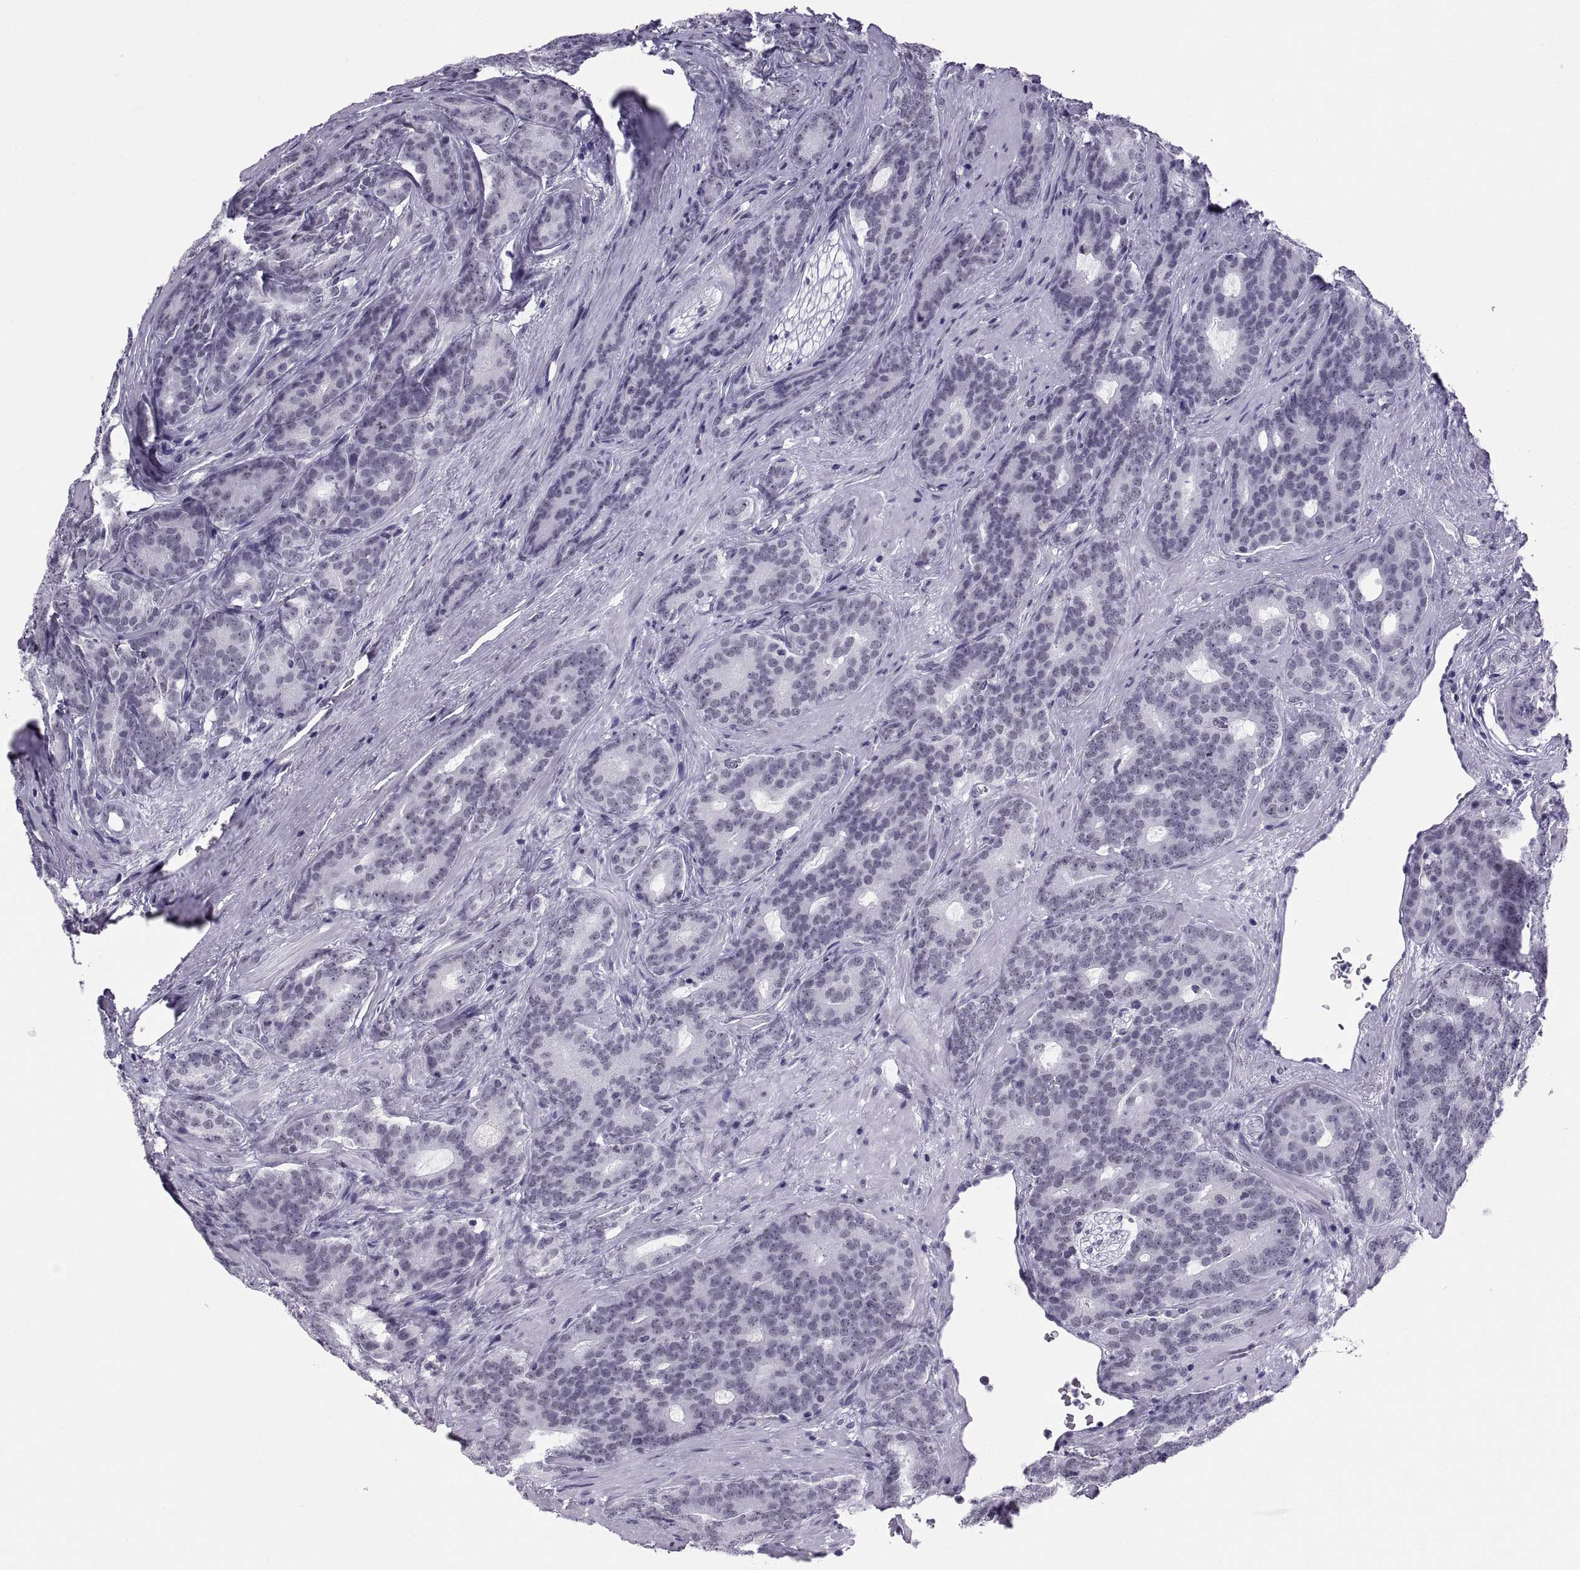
{"staining": {"intensity": "negative", "quantity": "none", "location": "none"}, "tissue": "prostate cancer", "cell_type": "Tumor cells", "image_type": "cancer", "snomed": [{"axis": "morphology", "description": "Adenocarcinoma, NOS"}, {"axis": "topography", "description": "Prostate"}], "caption": "Immunohistochemistry histopathology image of adenocarcinoma (prostate) stained for a protein (brown), which reveals no expression in tumor cells.", "gene": "NEUROD6", "patient": {"sex": "male", "age": 71}}